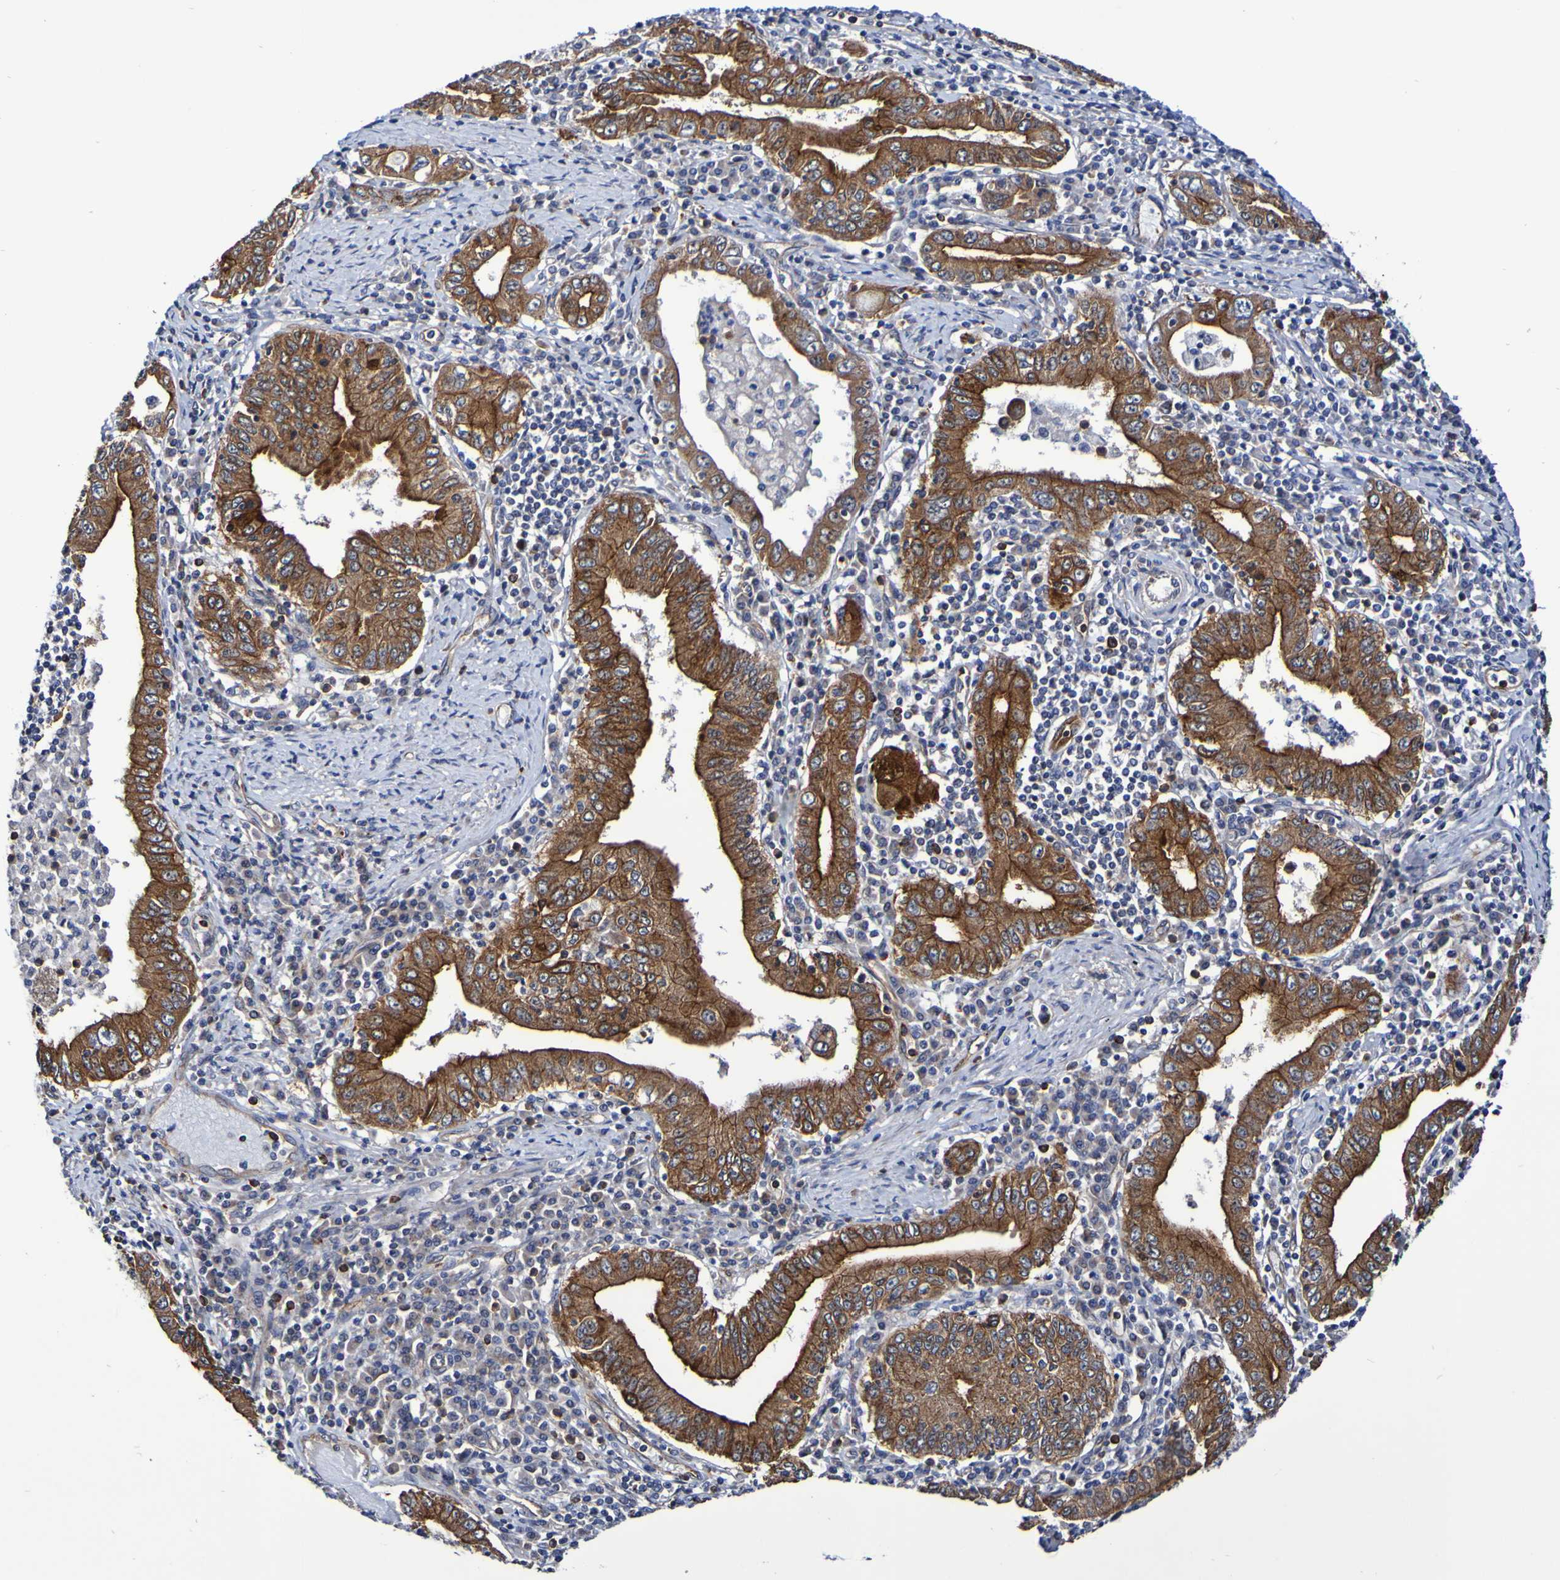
{"staining": {"intensity": "strong", "quantity": ">75%", "location": "cytoplasmic/membranous"}, "tissue": "stomach cancer", "cell_type": "Tumor cells", "image_type": "cancer", "snomed": [{"axis": "morphology", "description": "Normal tissue, NOS"}, {"axis": "morphology", "description": "Adenocarcinoma, NOS"}, {"axis": "topography", "description": "Esophagus"}, {"axis": "topography", "description": "Stomach, upper"}, {"axis": "topography", "description": "Peripheral nerve tissue"}], "caption": "A histopathology image of stomach adenocarcinoma stained for a protein displays strong cytoplasmic/membranous brown staining in tumor cells. (IHC, brightfield microscopy, high magnification).", "gene": "GJB1", "patient": {"sex": "male", "age": 62}}